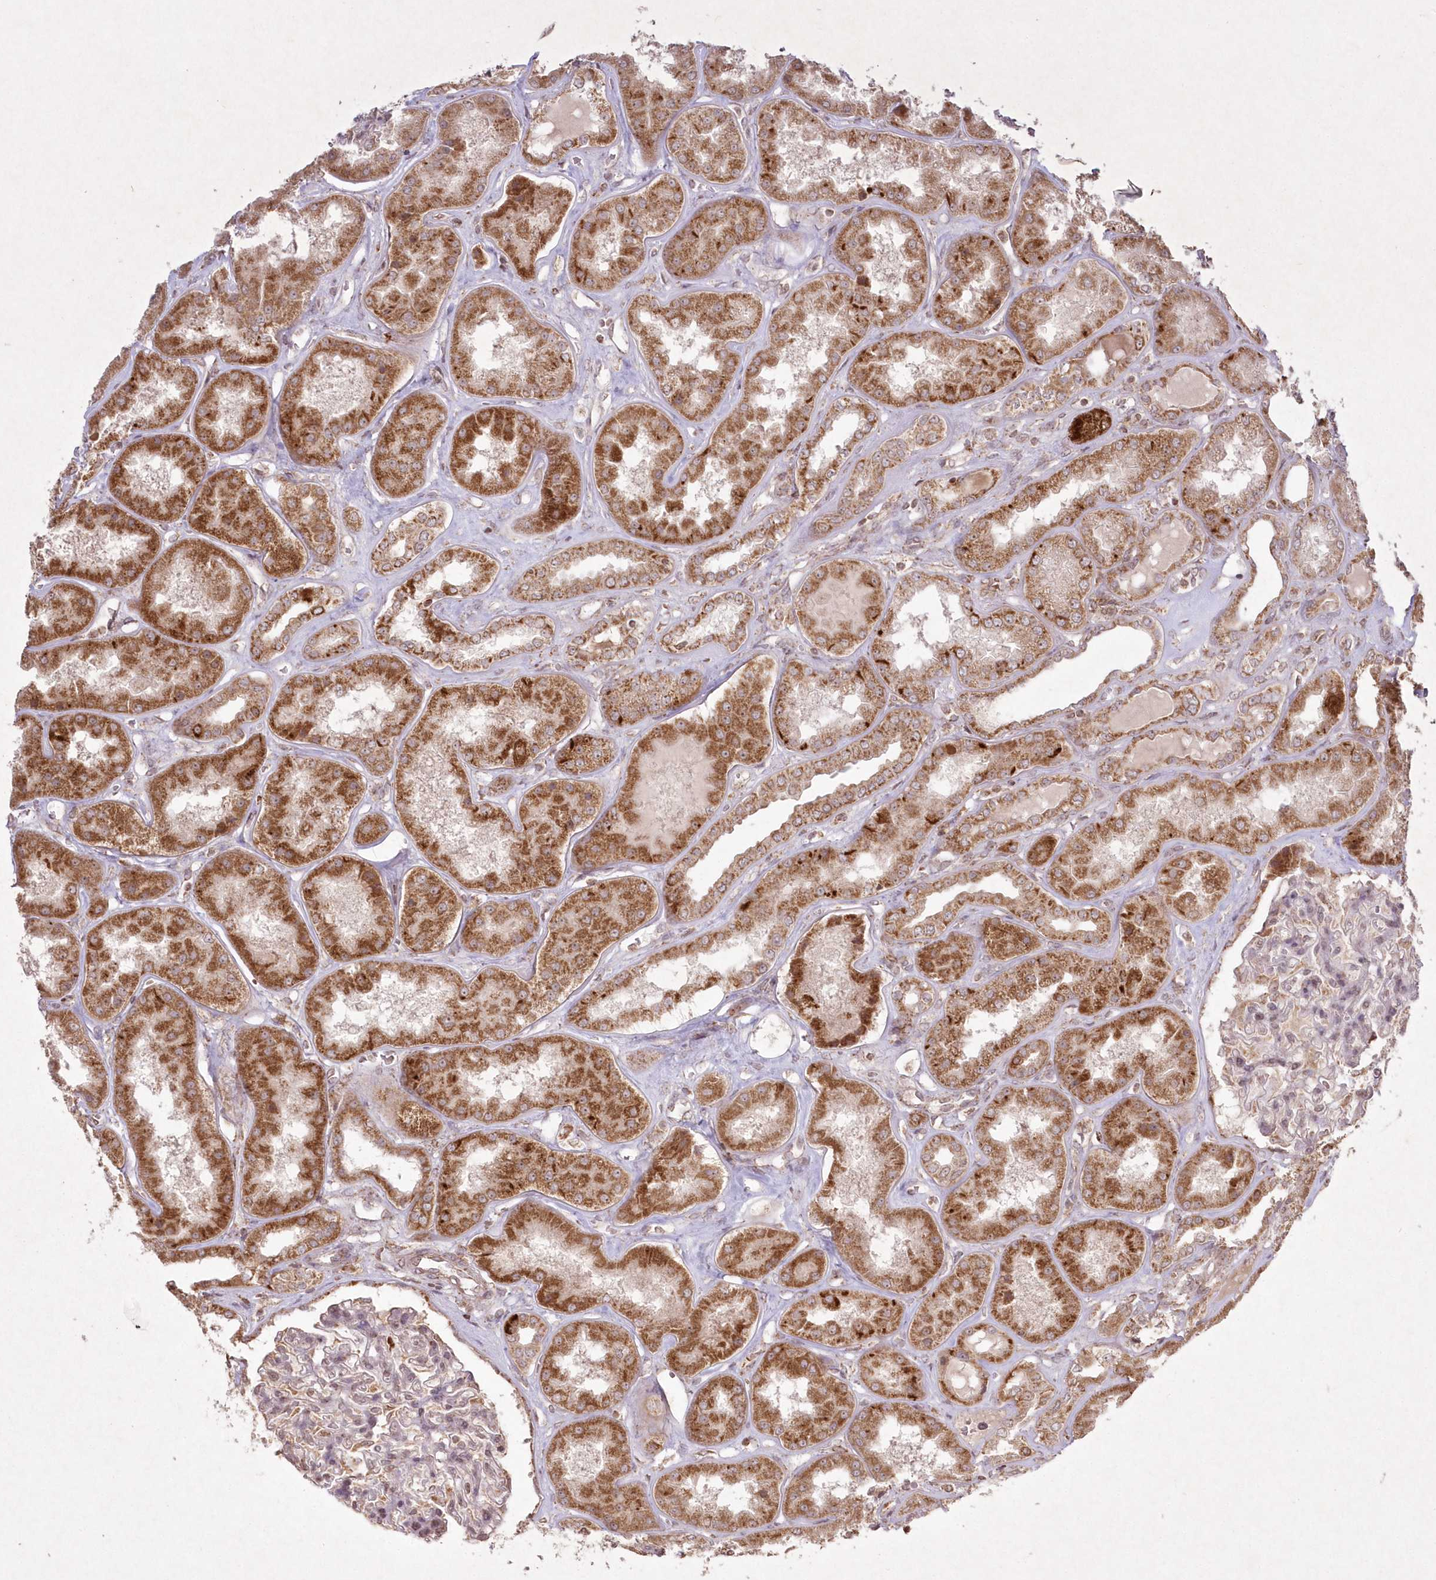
{"staining": {"intensity": "moderate", "quantity": "25%-75%", "location": "cytoplasmic/membranous"}, "tissue": "kidney", "cell_type": "Cells in glomeruli", "image_type": "normal", "snomed": [{"axis": "morphology", "description": "Normal tissue, NOS"}, {"axis": "topography", "description": "Kidney"}], "caption": "This is a photomicrograph of immunohistochemistry (IHC) staining of normal kidney, which shows moderate staining in the cytoplasmic/membranous of cells in glomeruli.", "gene": "LRPPRC", "patient": {"sex": "female", "age": 56}}